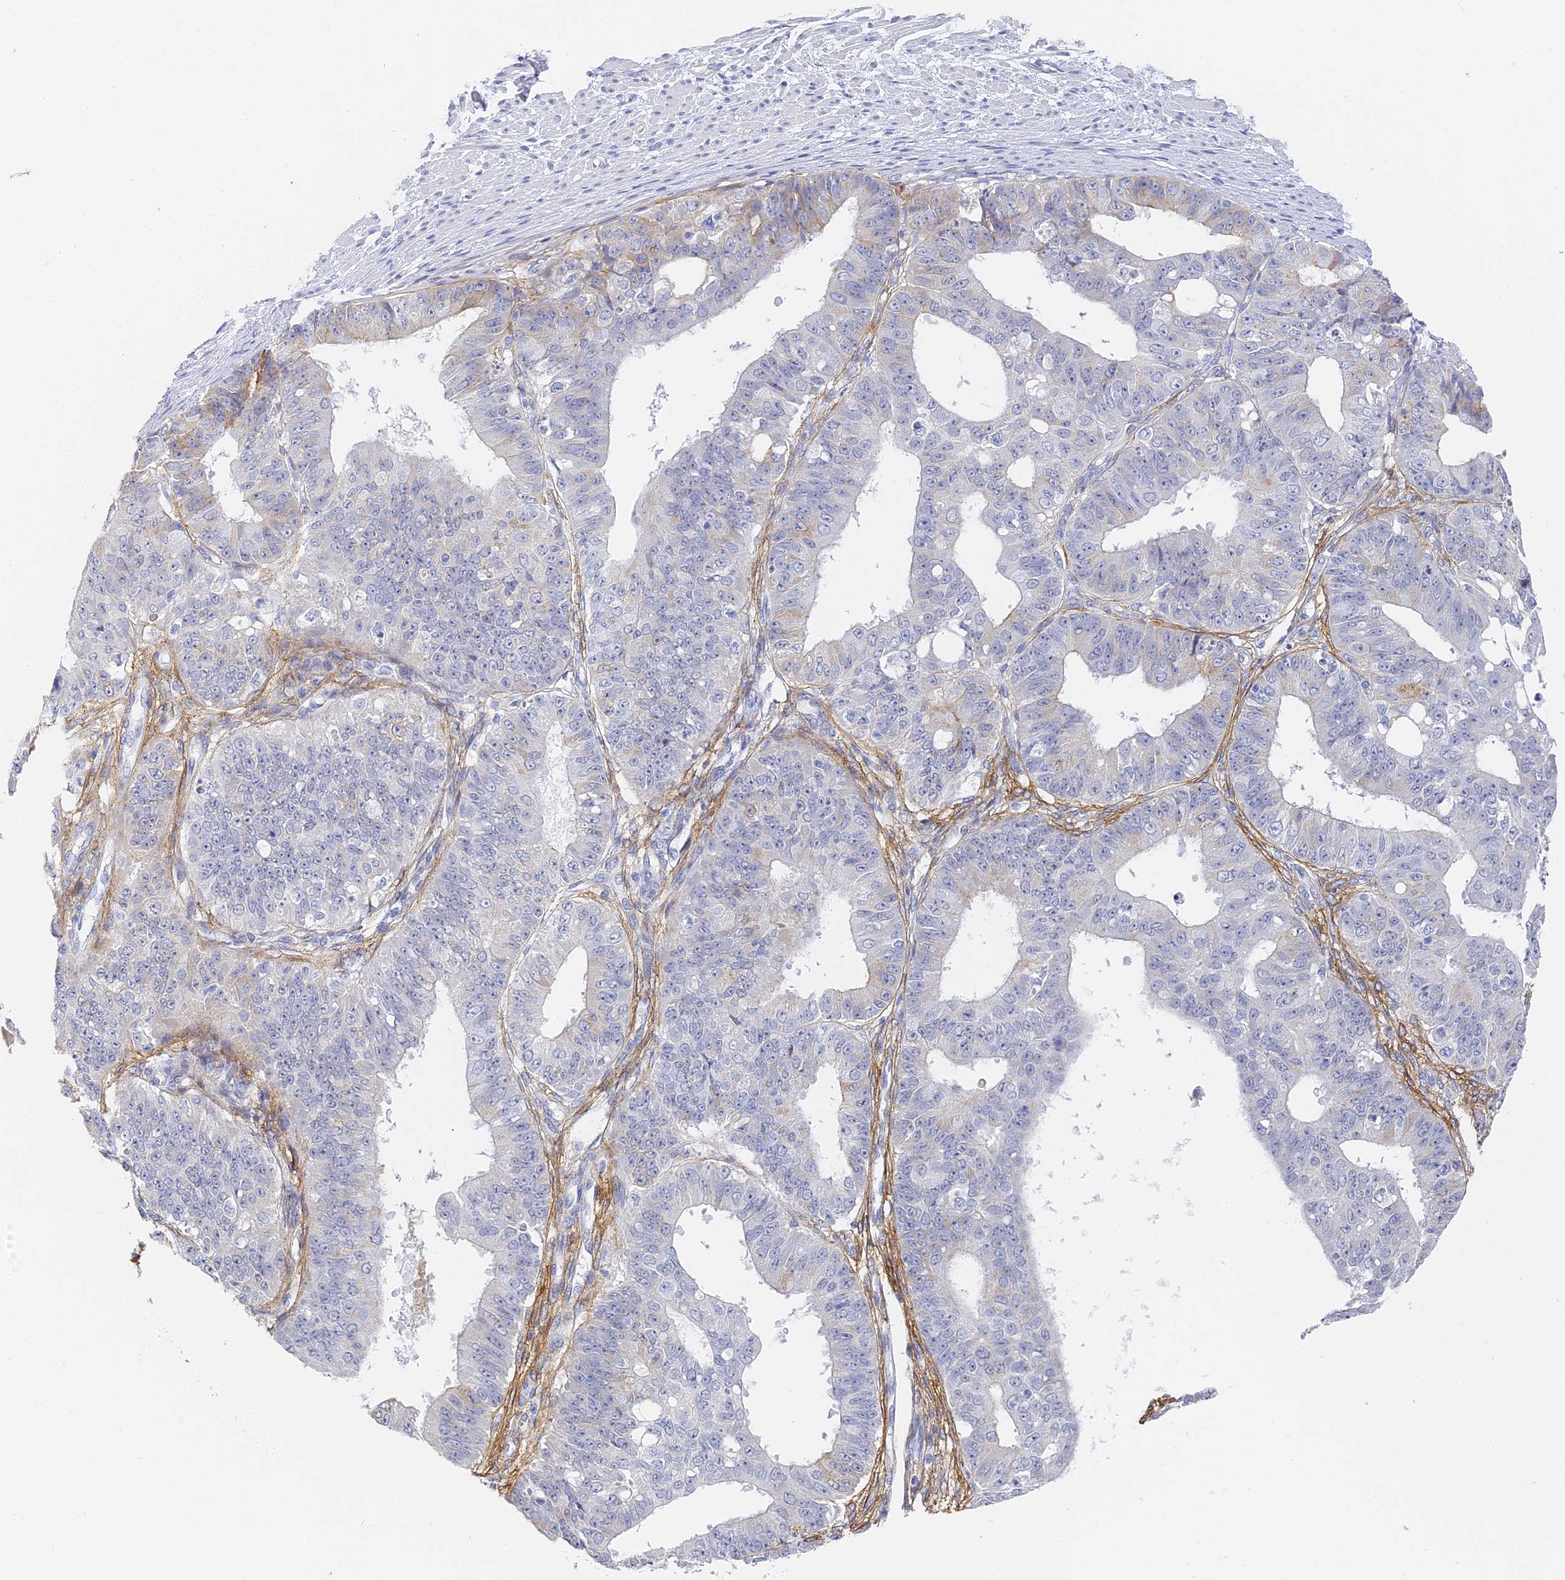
{"staining": {"intensity": "weak", "quantity": "<25%", "location": "cytoplasmic/membranous"}, "tissue": "ovarian cancer", "cell_type": "Tumor cells", "image_type": "cancer", "snomed": [{"axis": "morphology", "description": "Carcinoma, endometroid"}, {"axis": "topography", "description": "Appendix"}, {"axis": "topography", "description": "Ovary"}], "caption": "Ovarian cancer (endometroid carcinoma) stained for a protein using immunohistochemistry (IHC) displays no expression tumor cells.", "gene": "GJA1", "patient": {"sex": "female", "age": 42}}